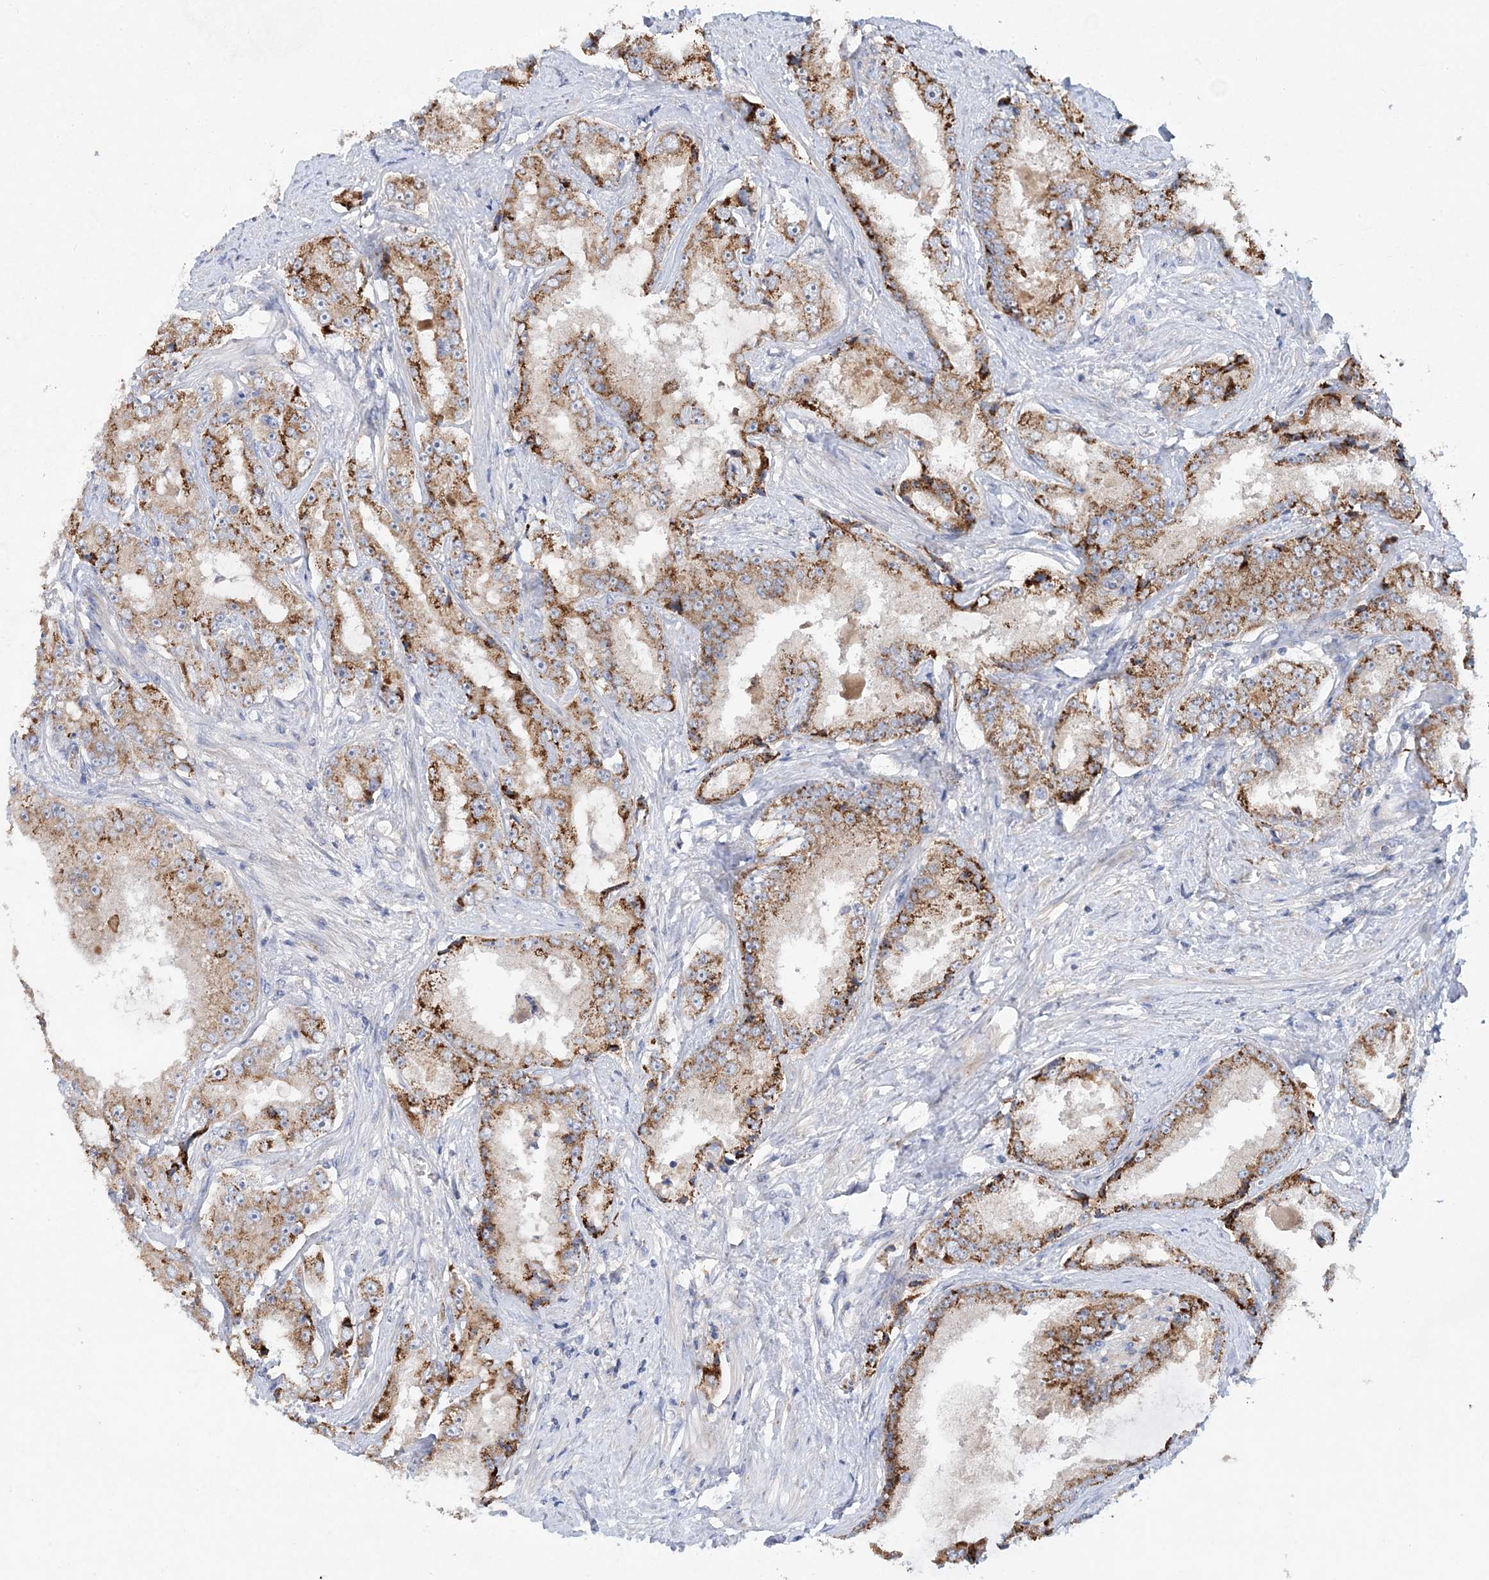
{"staining": {"intensity": "moderate", "quantity": ">75%", "location": "cytoplasmic/membranous"}, "tissue": "prostate cancer", "cell_type": "Tumor cells", "image_type": "cancer", "snomed": [{"axis": "morphology", "description": "Adenocarcinoma, High grade"}, {"axis": "topography", "description": "Prostate"}], "caption": "Immunohistochemistry (DAB) staining of human prostate cancer displays moderate cytoplasmic/membranous protein staining in about >75% of tumor cells.", "gene": "TRAPPC13", "patient": {"sex": "male", "age": 73}}